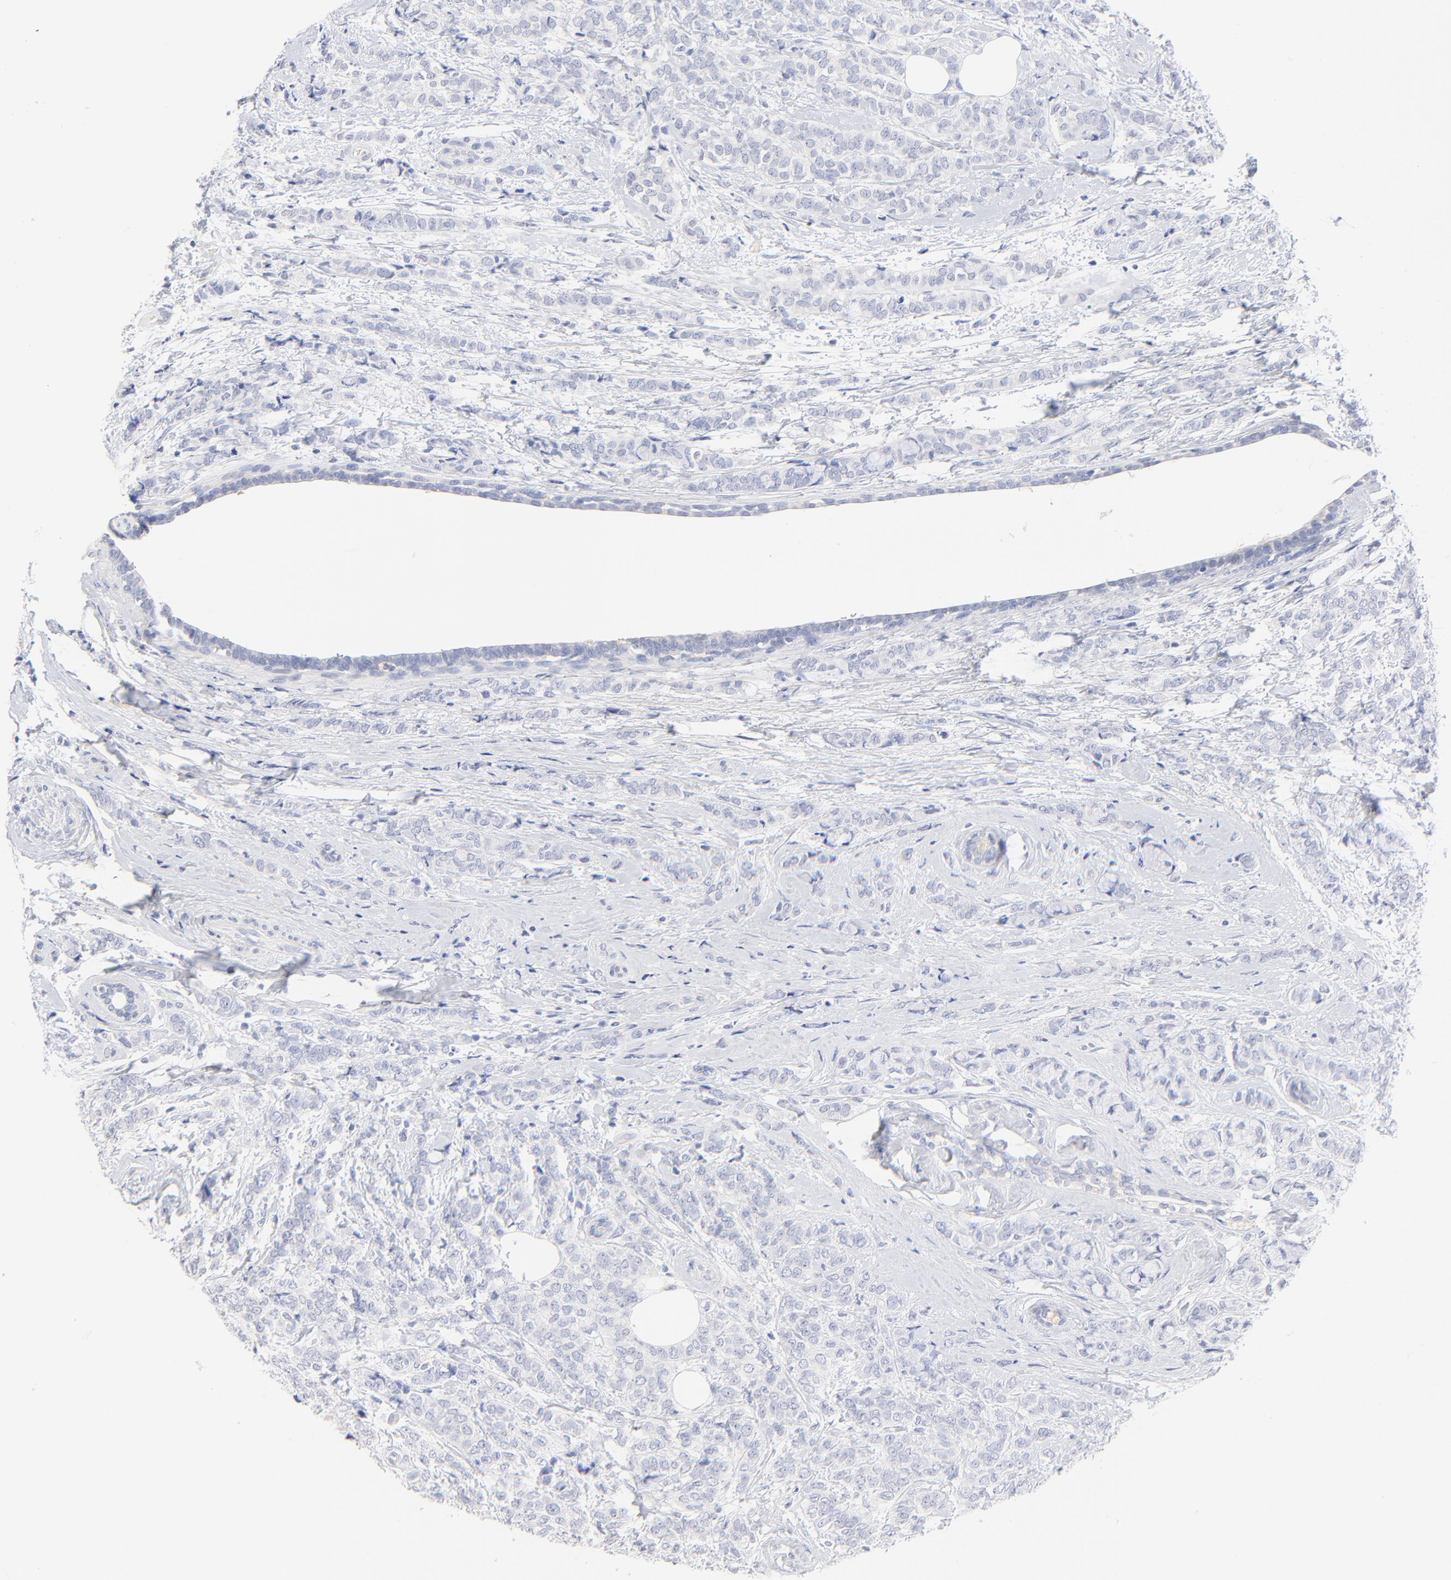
{"staining": {"intensity": "negative", "quantity": "none", "location": "none"}, "tissue": "breast cancer", "cell_type": "Tumor cells", "image_type": "cancer", "snomed": [{"axis": "morphology", "description": "Lobular carcinoma"}, {"axis": "topography", "description": "Breast"}], "caption": "IHC micrograph of neoplastic tissue: breast cancer stained with DAB shows no significant protein staining in tumor cells.", "gene": "SULT4A1", "patient": {"sex": "female", "age": 60}}